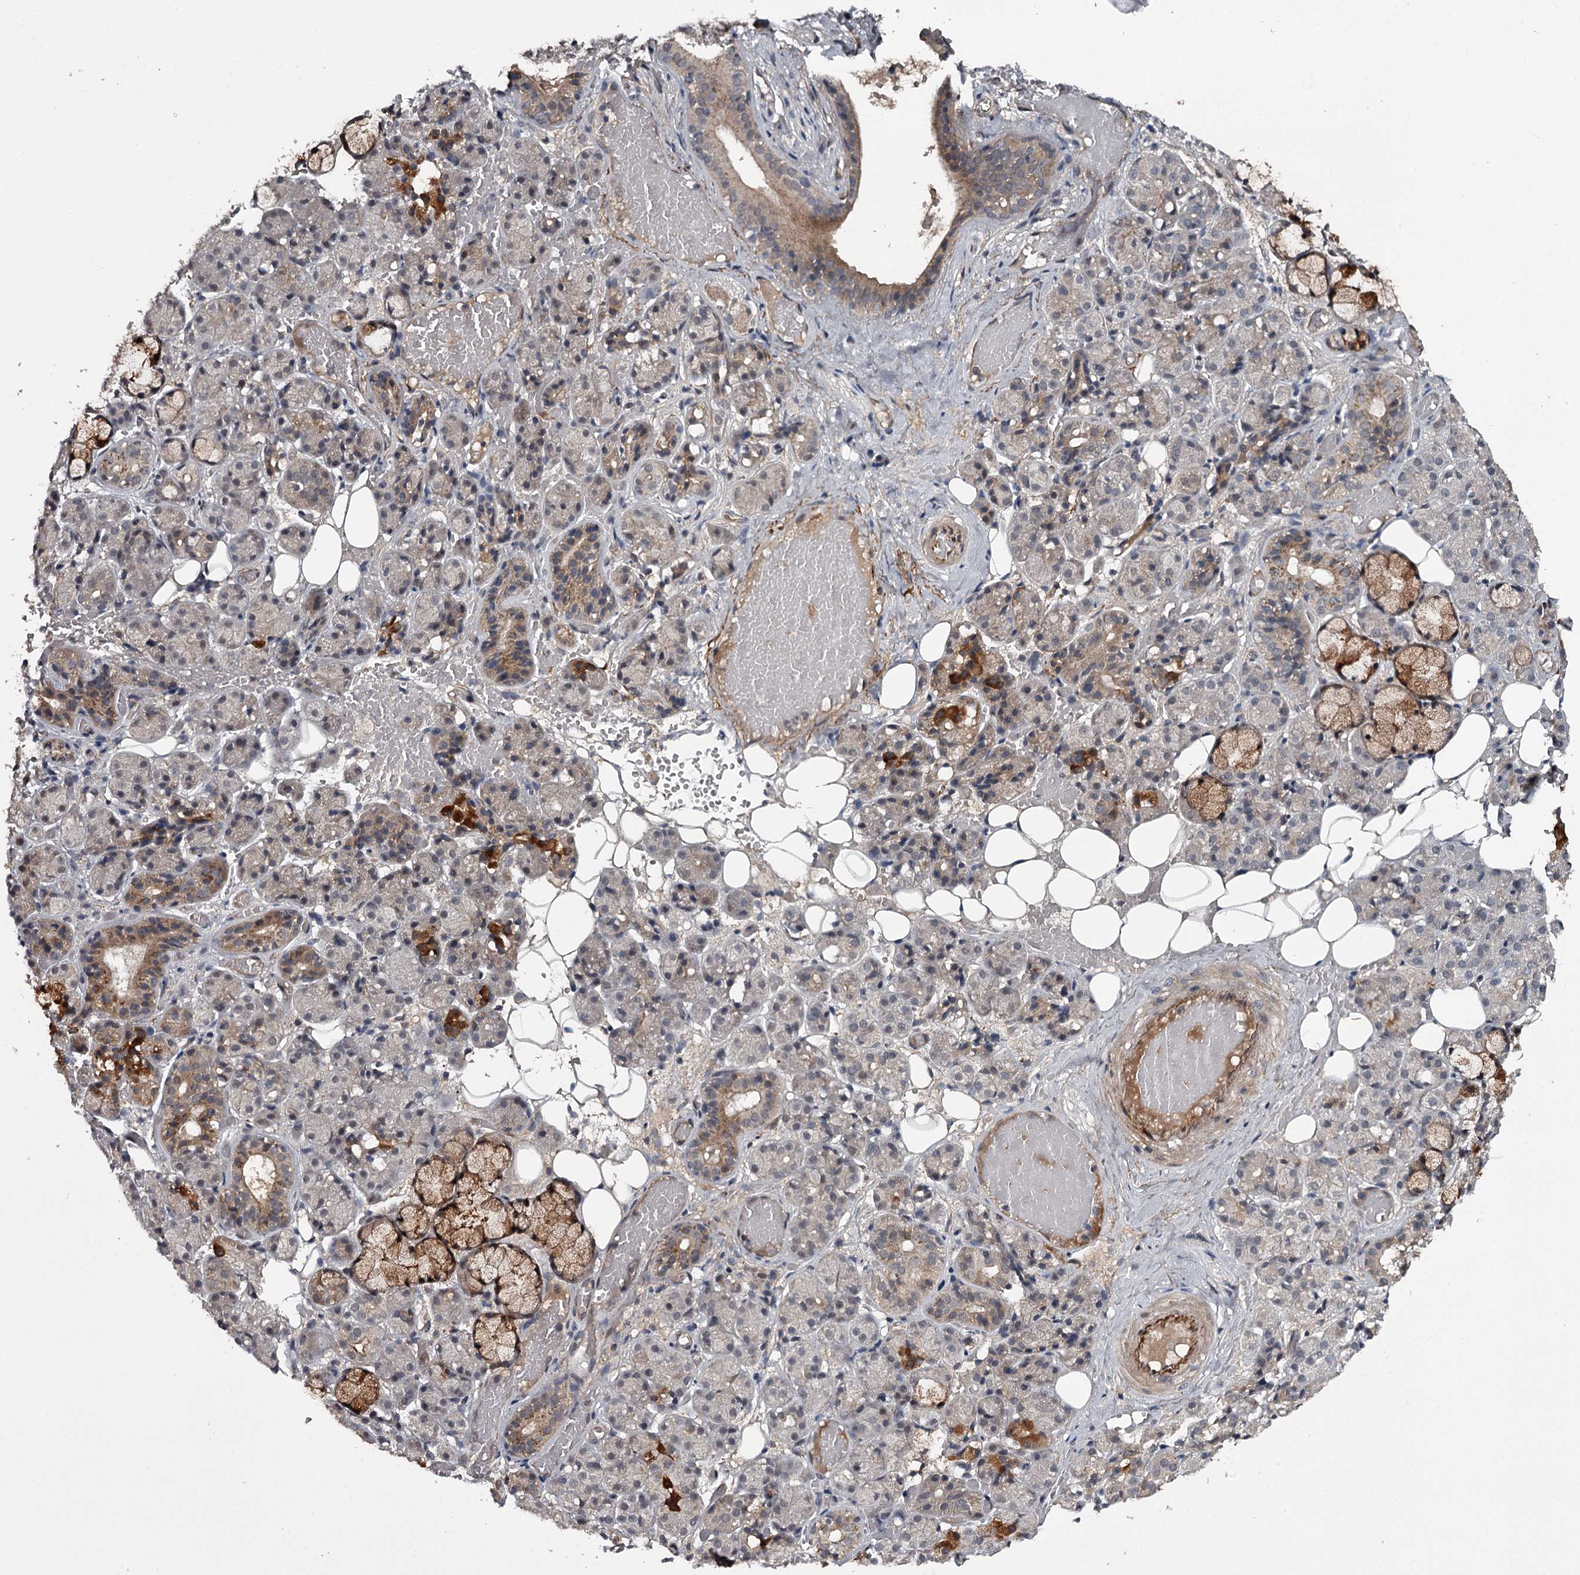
{"staining": {"intensity": "moderate", "quantity": "<25%", "location": "cytoplasmic/membranous"}, "tissue": "salivary gland", "cell_type": "Glandular cells", "image_type": "normal", "snomed": [{"axis": "morphology", "description": "Normal tissue, NOS"}, {"axis": "topography", "description": "Salivary gland"}], "caption": "This is an image of immunohistochemistry (IHC) staining of normal salivary gland, which shows moderate positivity in the cytoplasmic/membranous of glandular cells.", "gene": "CWF19L2", "patient": {"sex": "male", "age": 63}}